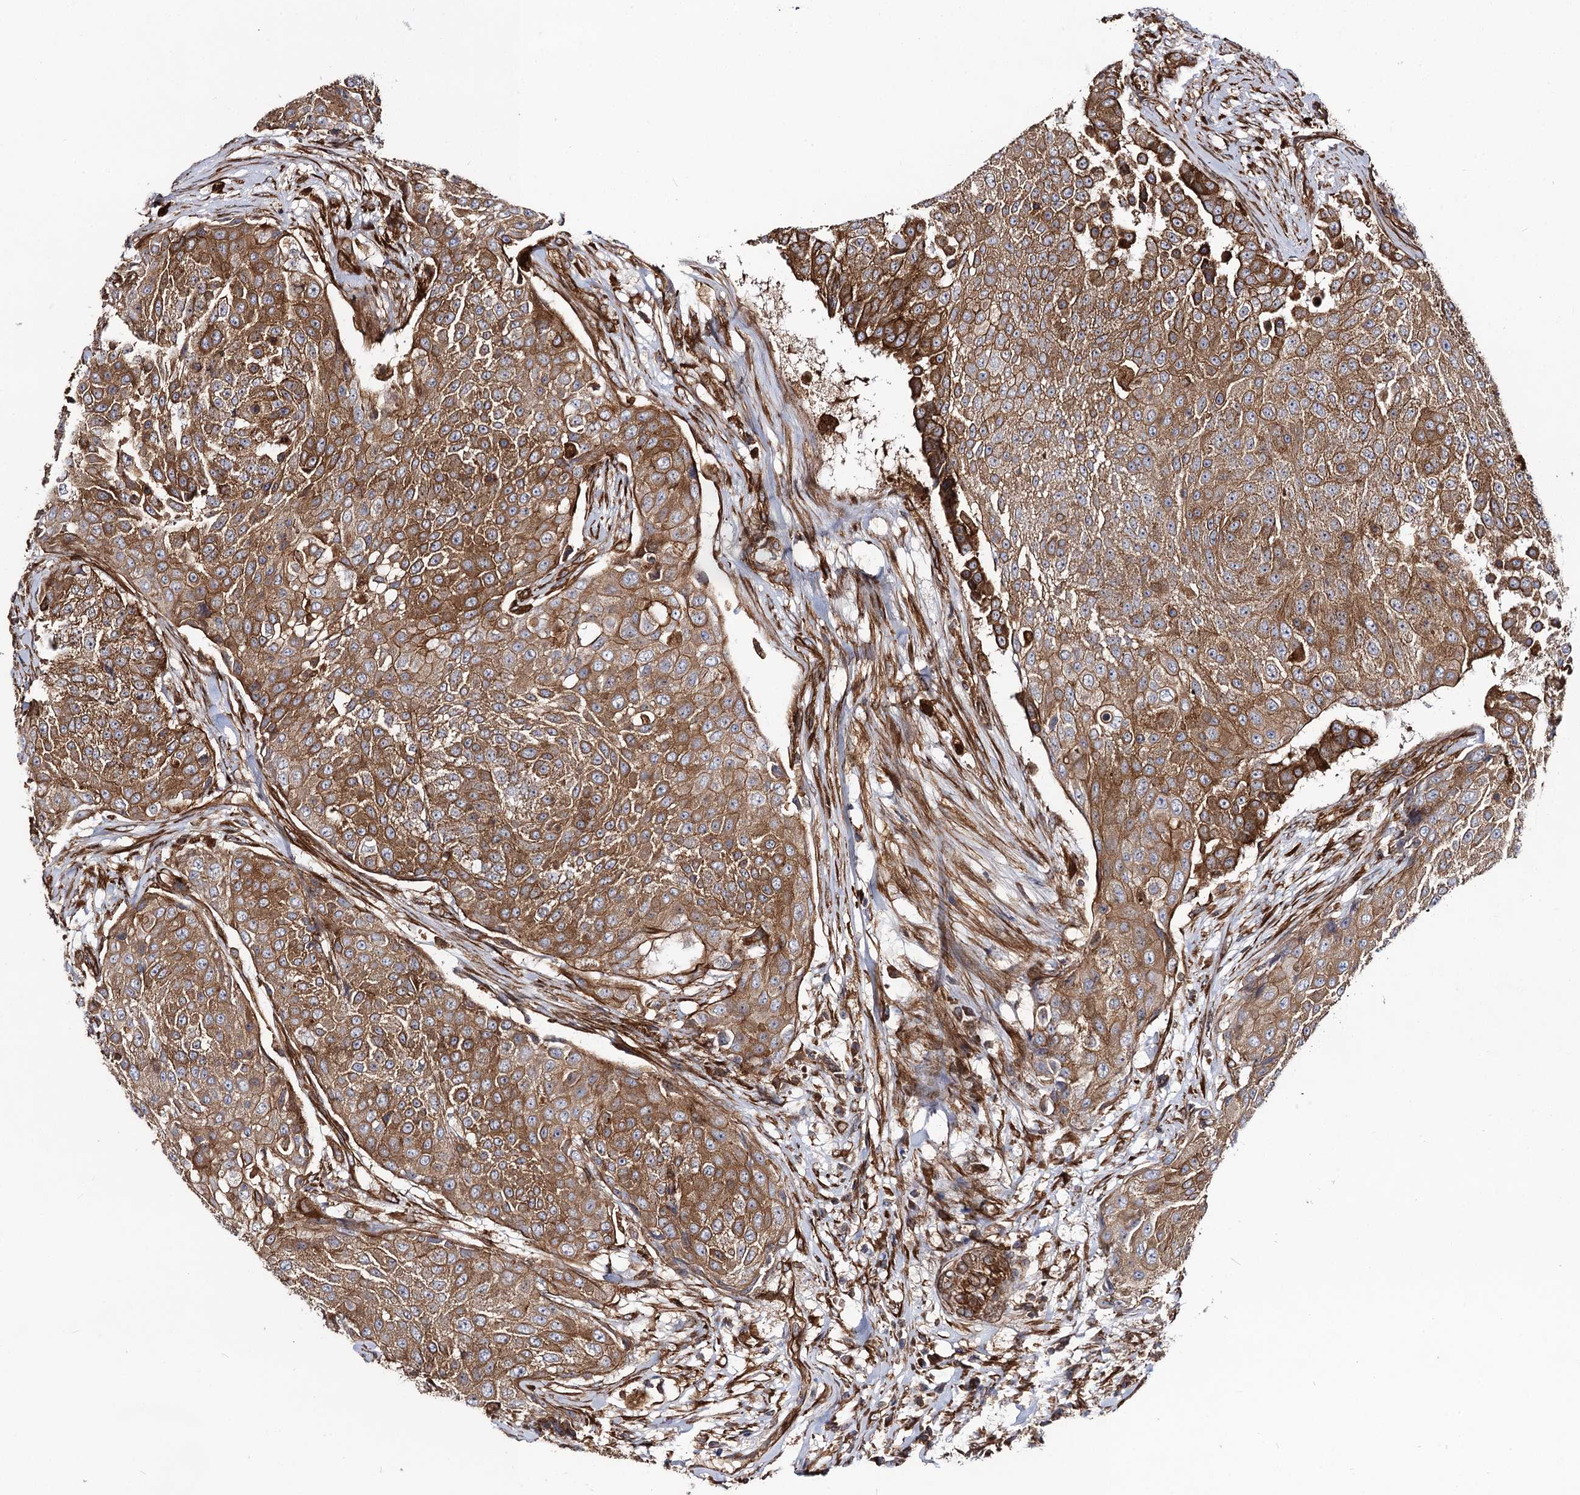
{"staining": {"intensity": "moderate", "quantity": ">75%", "location": "cytoplasmic/membranous"}, "tissue": "urothelial cancer", "cell_type": "Tumor cells", "image_type": "cancer", "snomed": [{"axis": "morphology", "description": "Urothelial carcinoma, High grade"}, {"axis": "topography", "description": "Urinary bladder"}], "caption": "A medium amount of moderate cytoplasmic/membranous staining is present in about >75% of tumor cells in urothelial carcinoma (high-grade) tissue.", "gene": "CIP2A", "patient": {"sex": "female", "age": 63}}